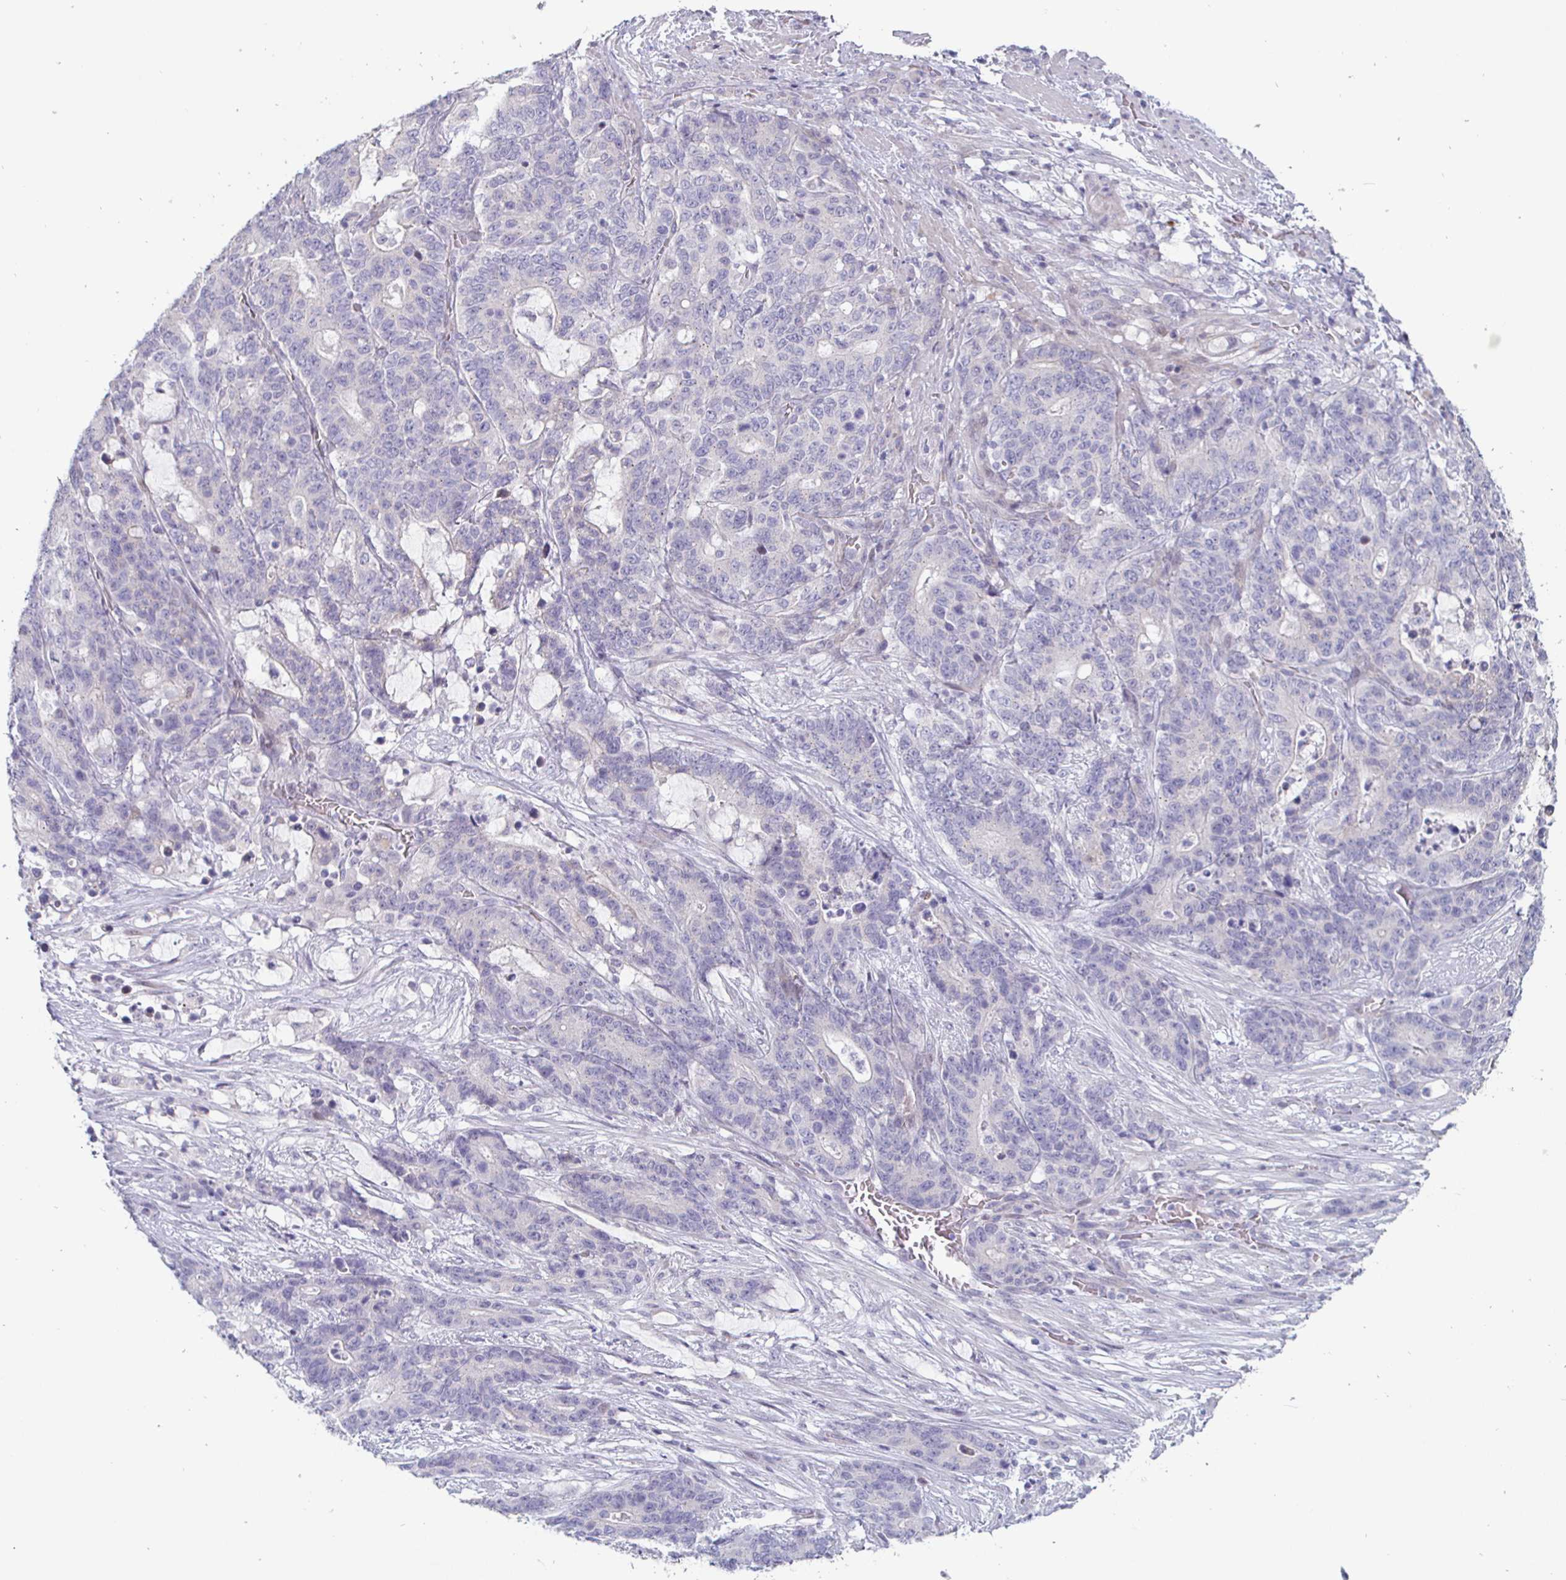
{"staining": {"intensity": "negative", "quantity": "none", "location": "none"}, "tissue": "stomach cancer", "cell_type": "Tumor cells", "image_type": "cancer", "snomed": [{"axis": "morphology", "description": "Normal tissue, NOS"}, {"axis": "morphology", "description": "Adenocarcinoma, NOS"}, {"axis": "topography", "description": "Stomach"}], "caption": "Immunohistochemical staining of adenocarcinoma (stomach) shows no significant expression in tumor cells.", "gene": "DMRTB1", "patient": {"sex": "female", "age": 64}}